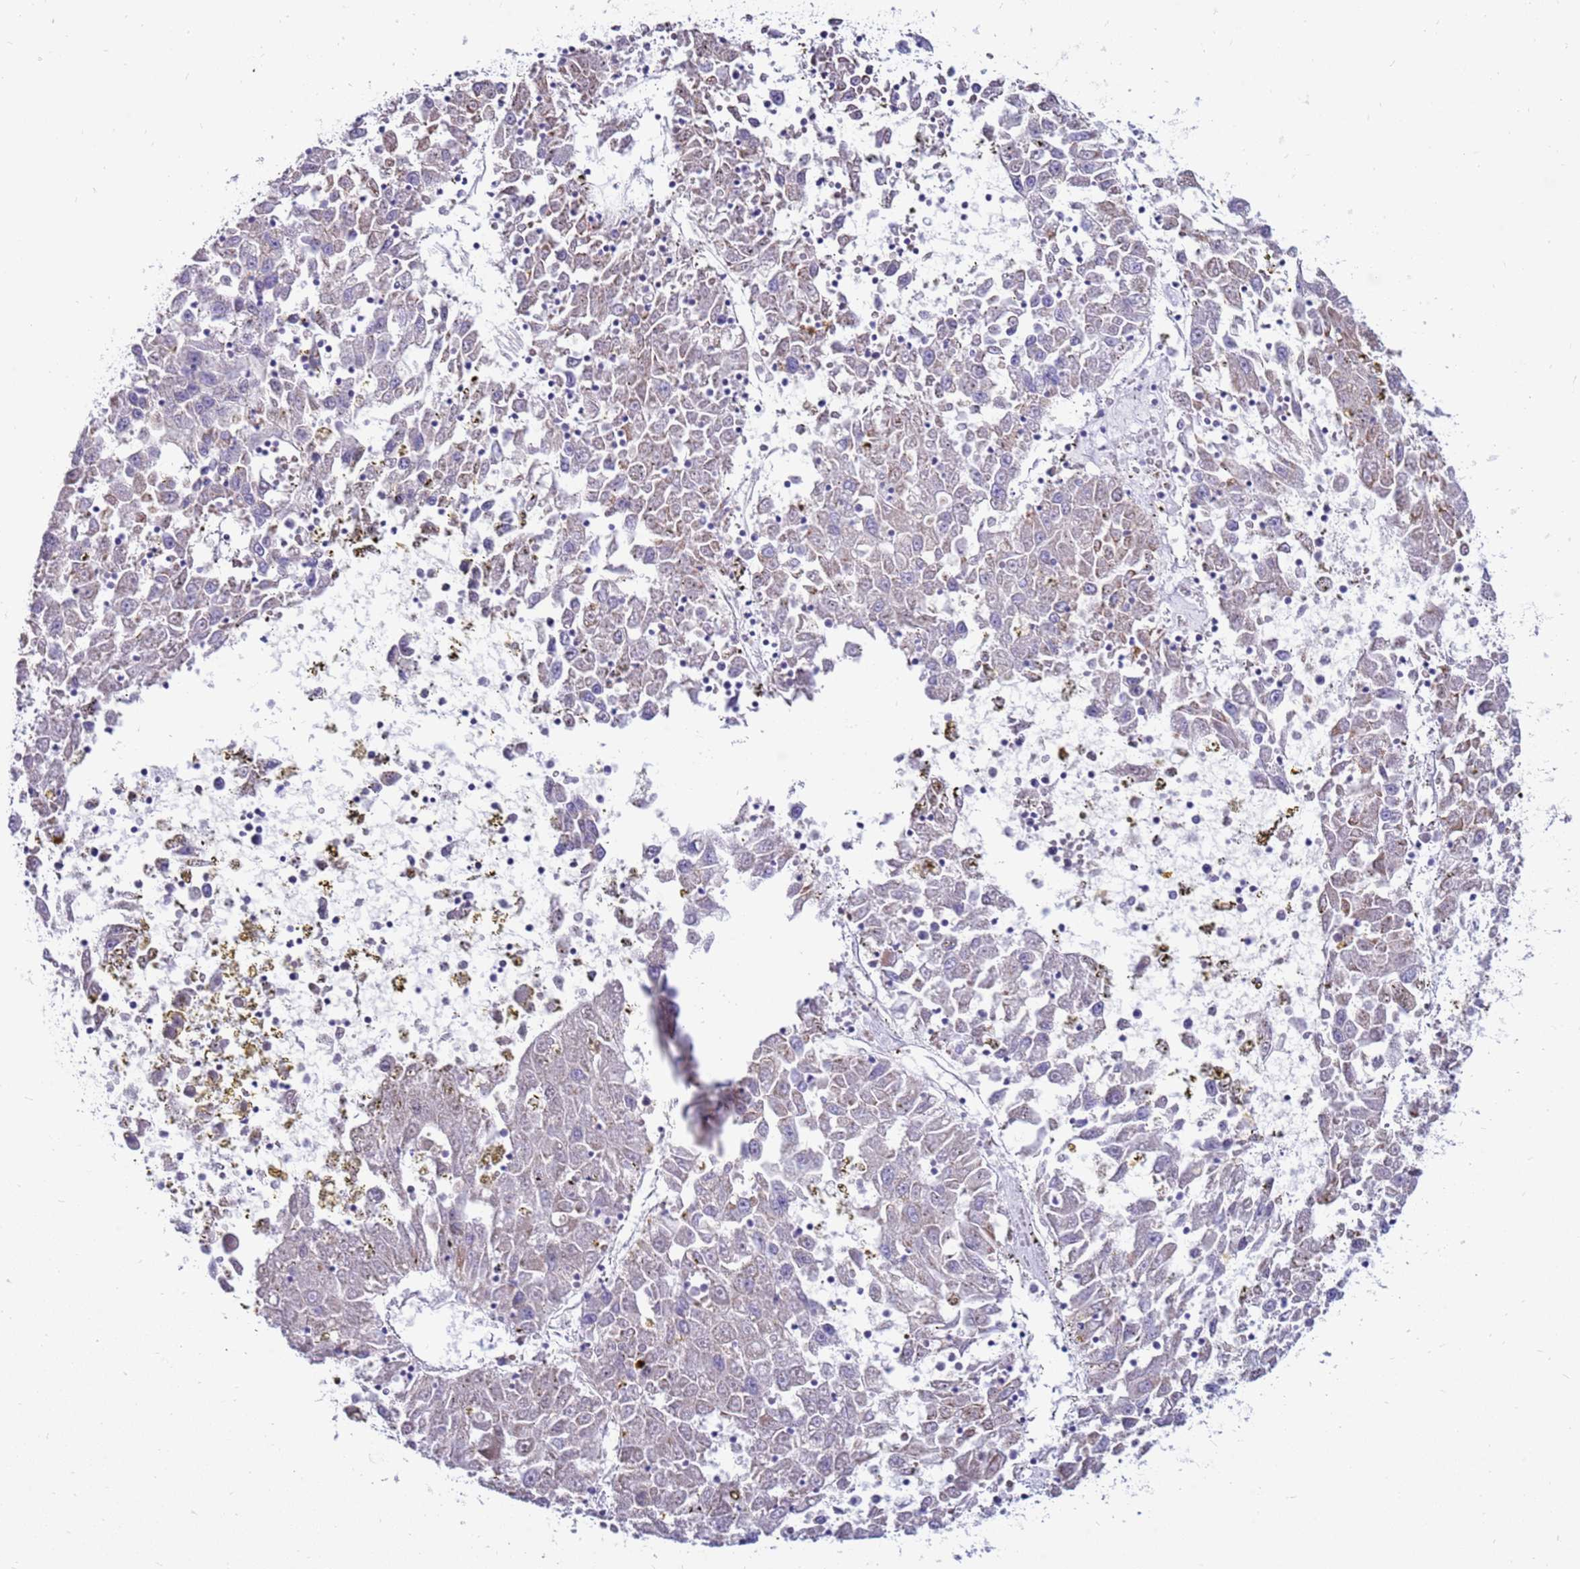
{"staining": {"intensity": "negative", "quantity": "none", "location": "none"}, "tissue": "liver cancer", "cell_type": "Tumor cells", "image_type": "cancer", "snomed": [{"axis": "morphology", "description": "Carcinoma, Hepatocellular, NOS"}, {"axis": "topography", "description": "Liver"}], "caption": "High magnification brightfield microscopy of liver cancer (hepatocellular carcinoma) stained with DAB (brown) and counterstained with hematoxylin (blue): tumor cells show no significant expression.", "gene": "IGF1R", "patient": {"sex": "male", "age": 49}}